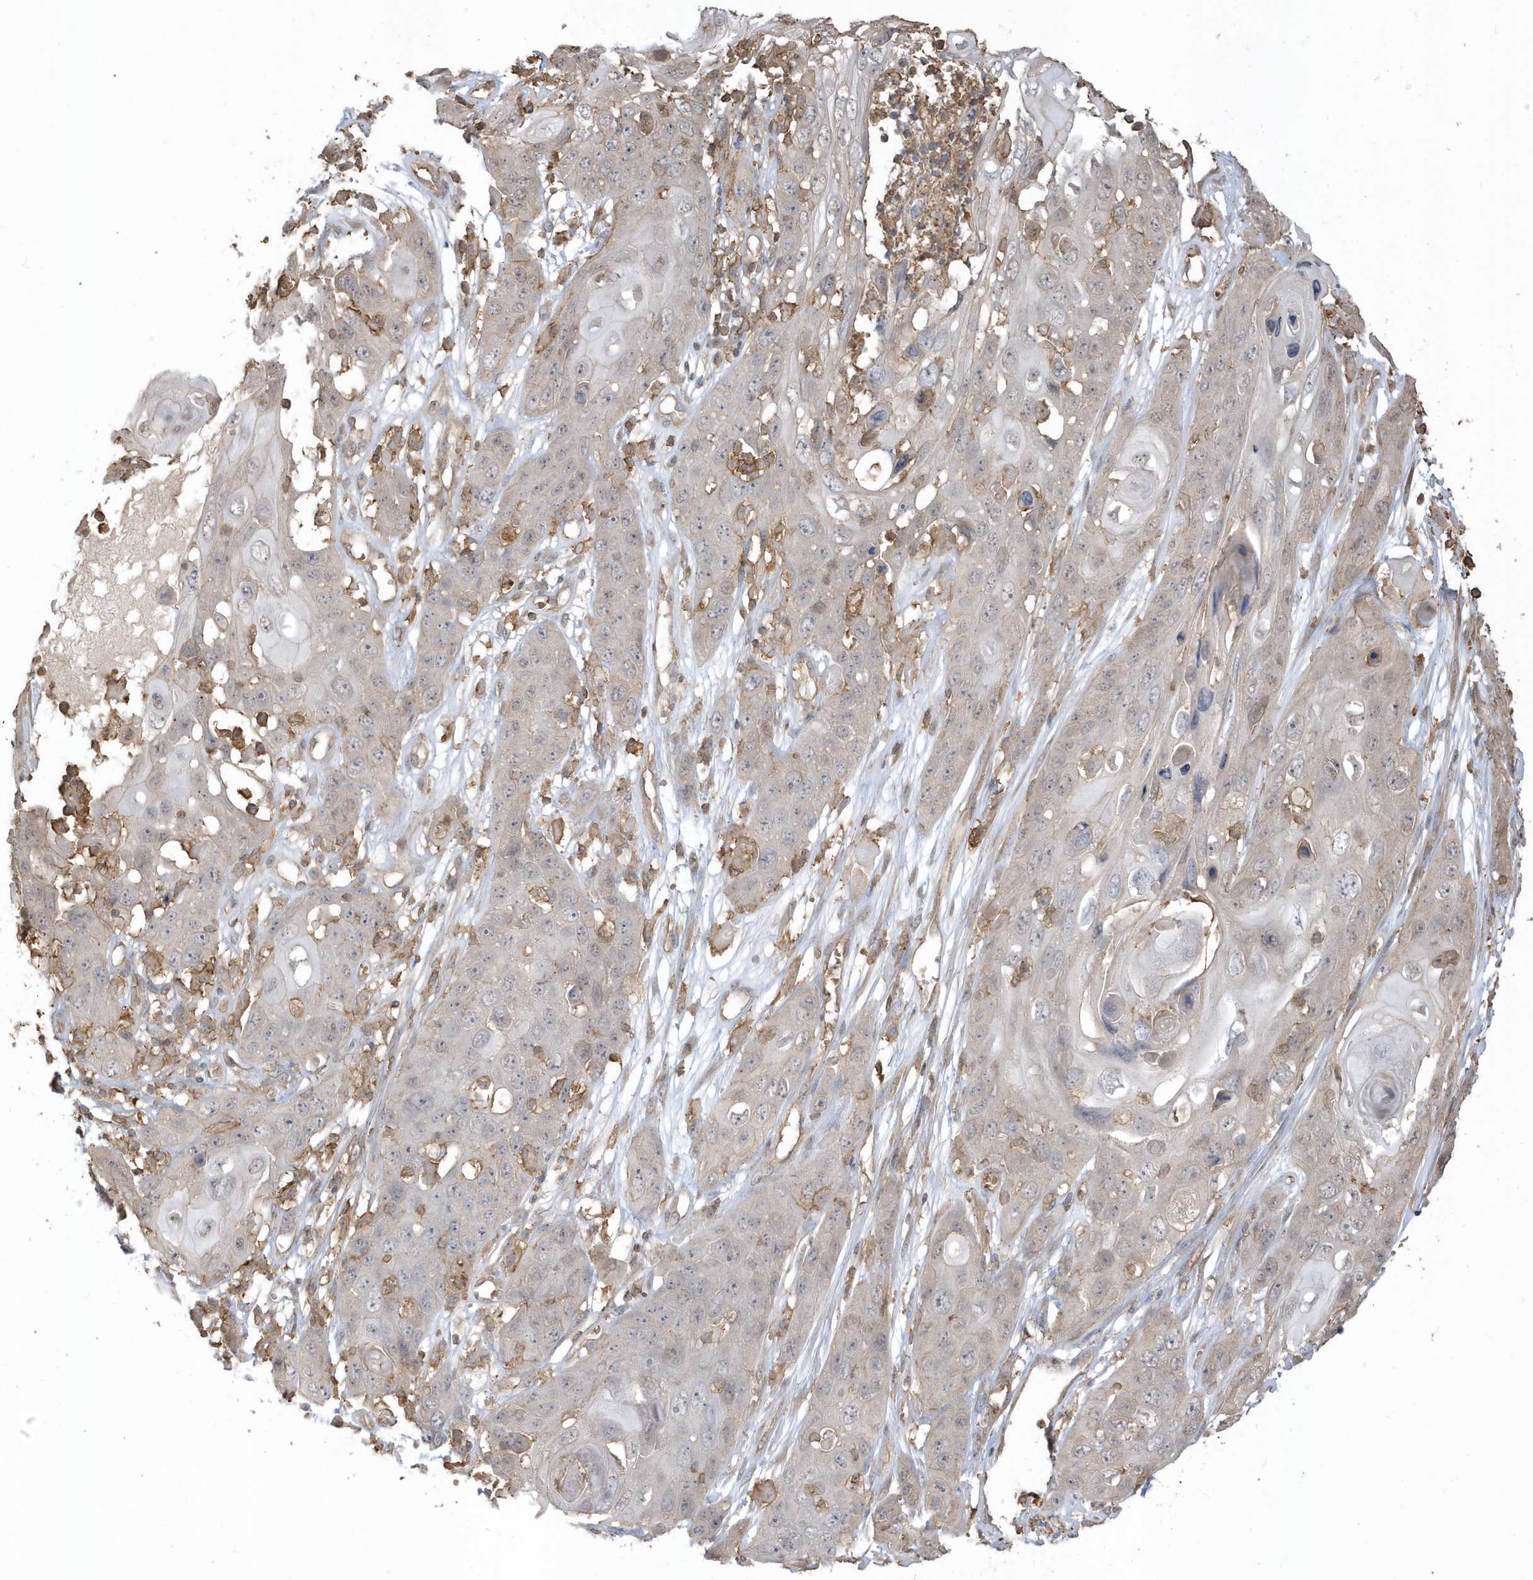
{"staining": {"intensity": "negative", "quantity": "none", "location": "none"}, "tissue": "skin cancer", "cell_type": "Tumor cells", "image_type": "cancer", "snomed": [{"axis": "morphology", "description": "Squamous cell carcinoma, NOS"}, {"axis": "topography", "description": "Skin"}], "caption": "Immunohistochemistry photomicrograph of skin squamous cell carcinoma stained for a protein (brown), which displays no positivity in tumor cells. (DAB immunohistochemistry (IHC) with hematoxylin counter stain).", "gene": "ZBTB8A", "patient": {"sex": "male", "age": 55}}